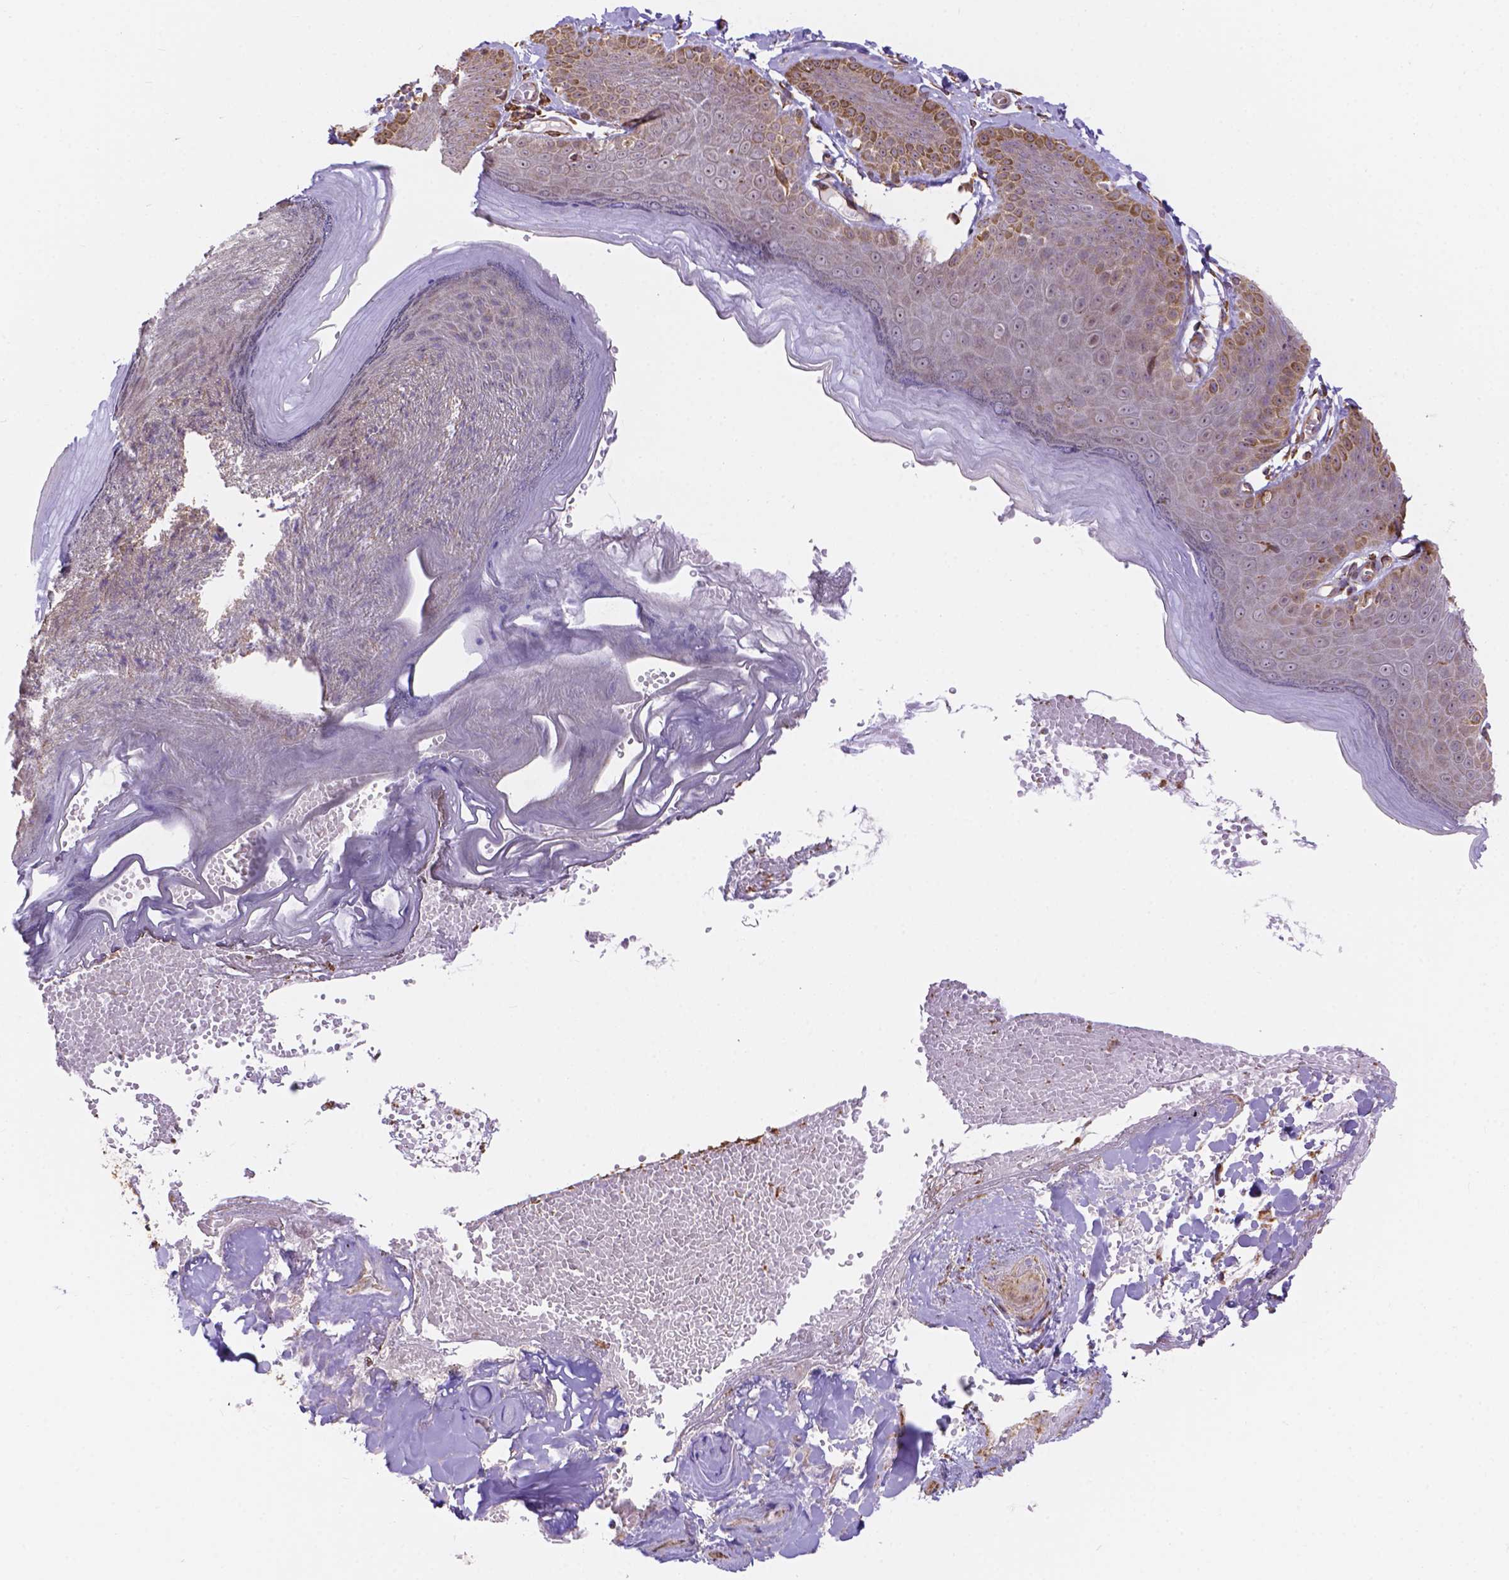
{"staining": {"intensity": "moderate", "quantity": "<25%", "location": "cytoplasmic/membranous"}, "tissue": "skin", "cell_type": "Epidermal cells", "image_type": "normal", "snomed": [{"axis": "morphology", "description": "Normal tissue, NOS"}, {"axis": "topography", "description": "Anal"}], "caption": "DAB immunohistochemical staining of unremarkable human skin demonstrates moderate cytoplasmic/membranous protein expression in approximately <25% of epidermal cells.", "gene": "IPO11", "patient": {"sex": "male", "age": 53}}